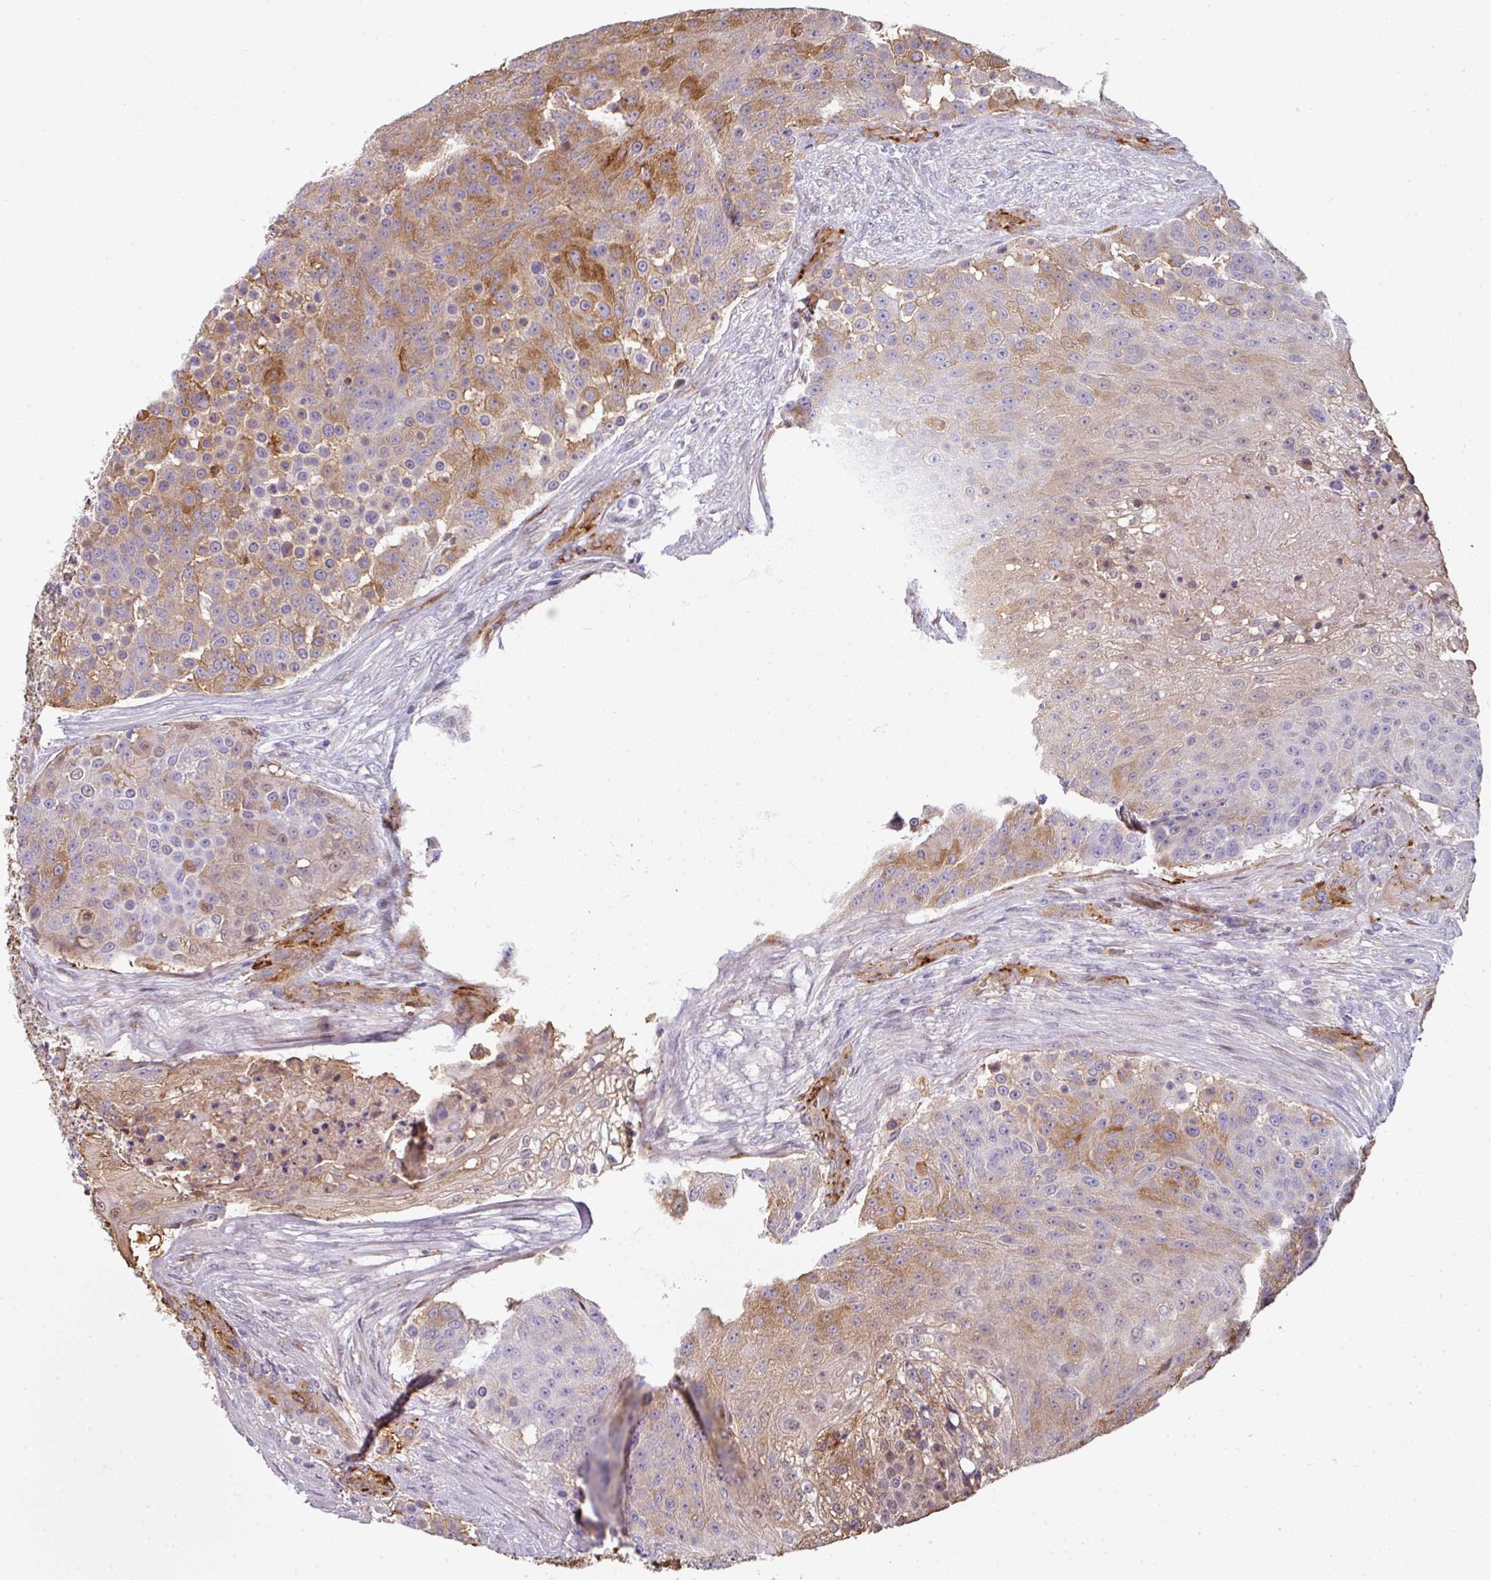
{"staining": {"intensity": "moderate", "quantity": "25%-75%", "location": "cytoplasmic/membranous"}, "tissue": "urothelial cancer", "cell_type": "Tumor cells", "image_type": "cancer", "snomed": [{"axis": "morphology", "description": "Urothelial carcinoma, High grade"}, {"axis": "topography", "description": "Urinary bladder"}], "caption": "A high-resolution histopathology image shows IHC staining of urothelial carcinoma (high-grade), which demonstrates moderate cytoplasmic/membranous positivity in approximately 25%-75% of tumor cells.", "gene": "BEND5", "patient": {"sex": "female", "age": 63}}